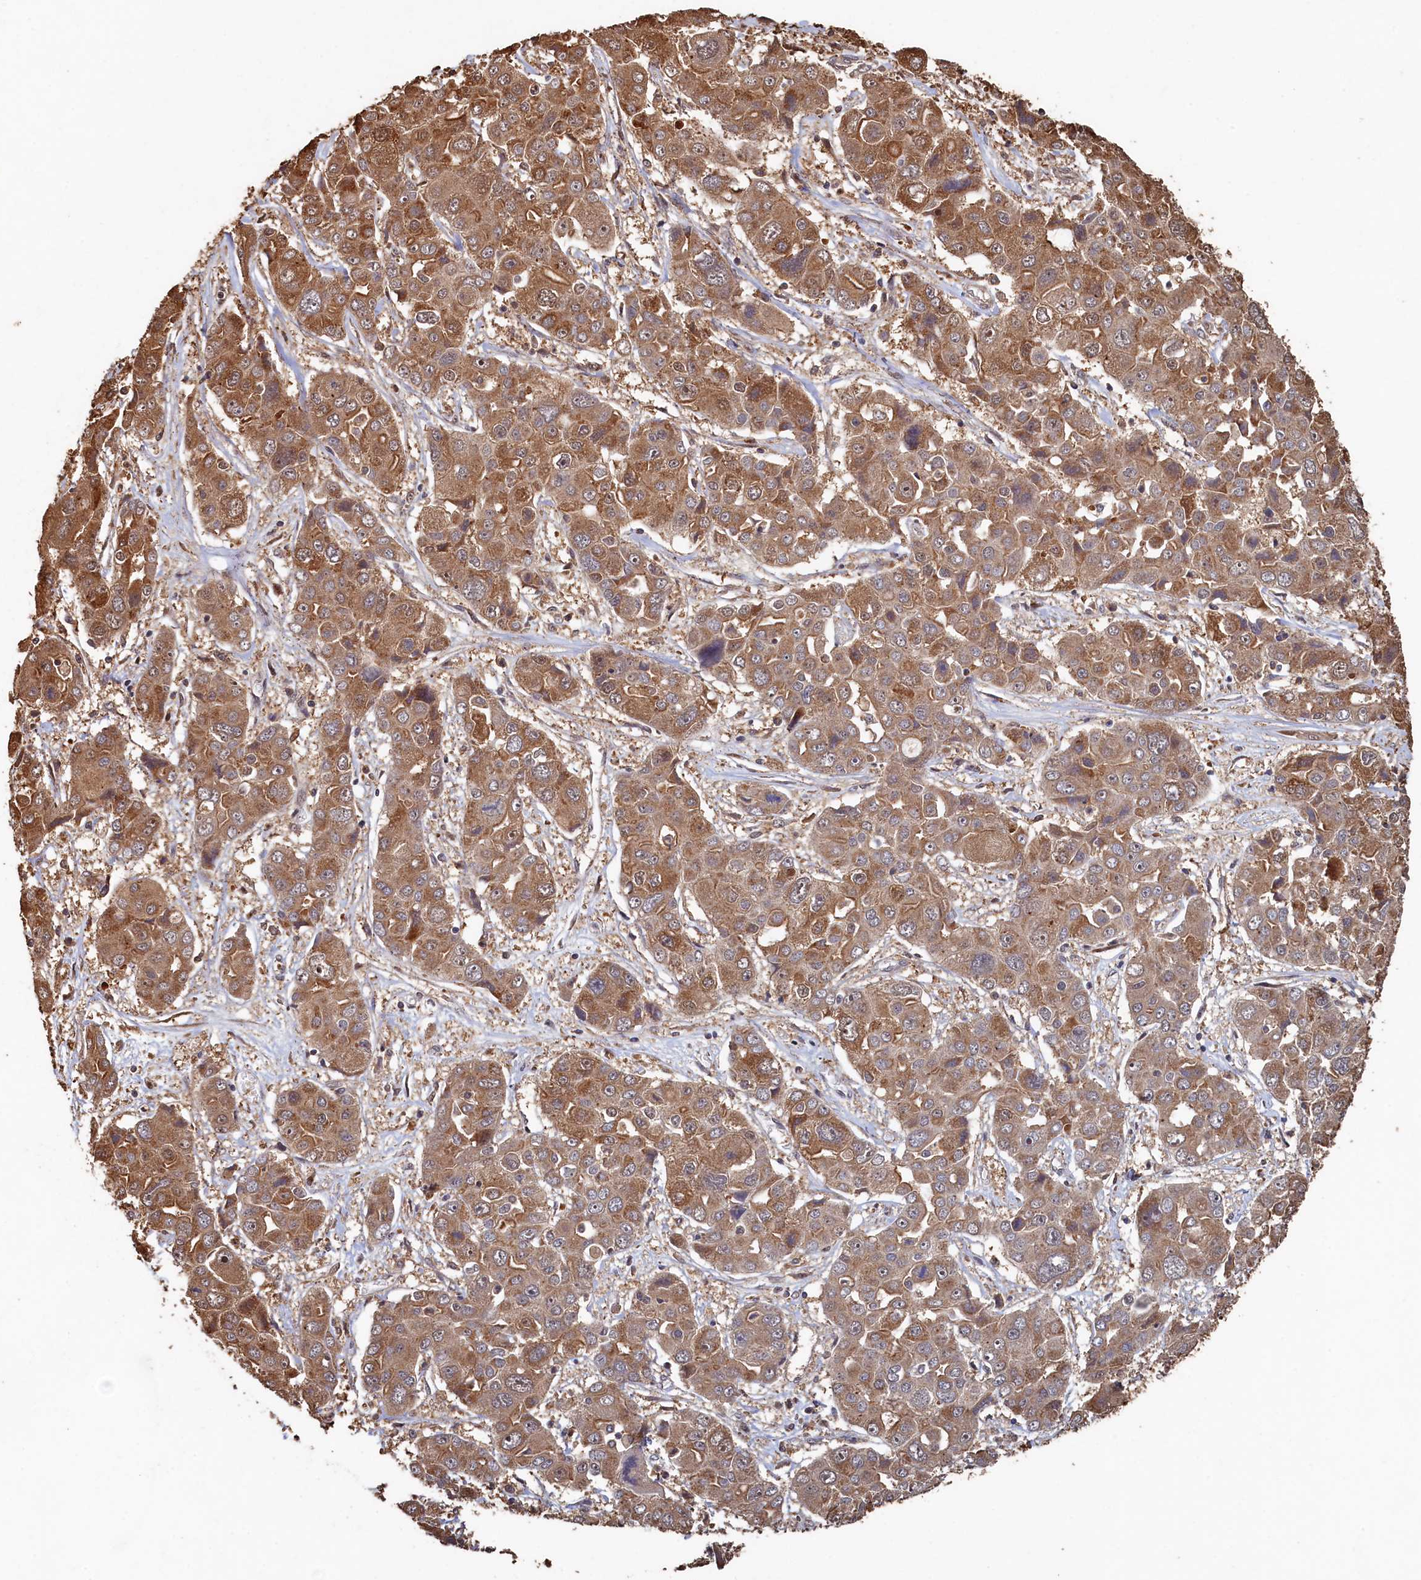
{"staining": {"intensity": "moderate", "quantity": ">75%", "location": "cytoplasmic/membranous"}, "tissue": "liver cancer", "cell_type": "Tumor cells", "image_type": "cancer", "snomed": [{"axis": "morphology", "description": "Cholangiocarcinoma"}, {"axis": "topography", "description": "Liver"}], "caption": "Protein staining of liver cholangiocarcinoma tissue exhibits moderate cytoplasmic/membranous positivity in about >75% of tumor cells. (Brightfield microscopy of DAB IHC at high magnification).", "gene": "PIGN", "patient": {"sex": "male", "age": 67}}